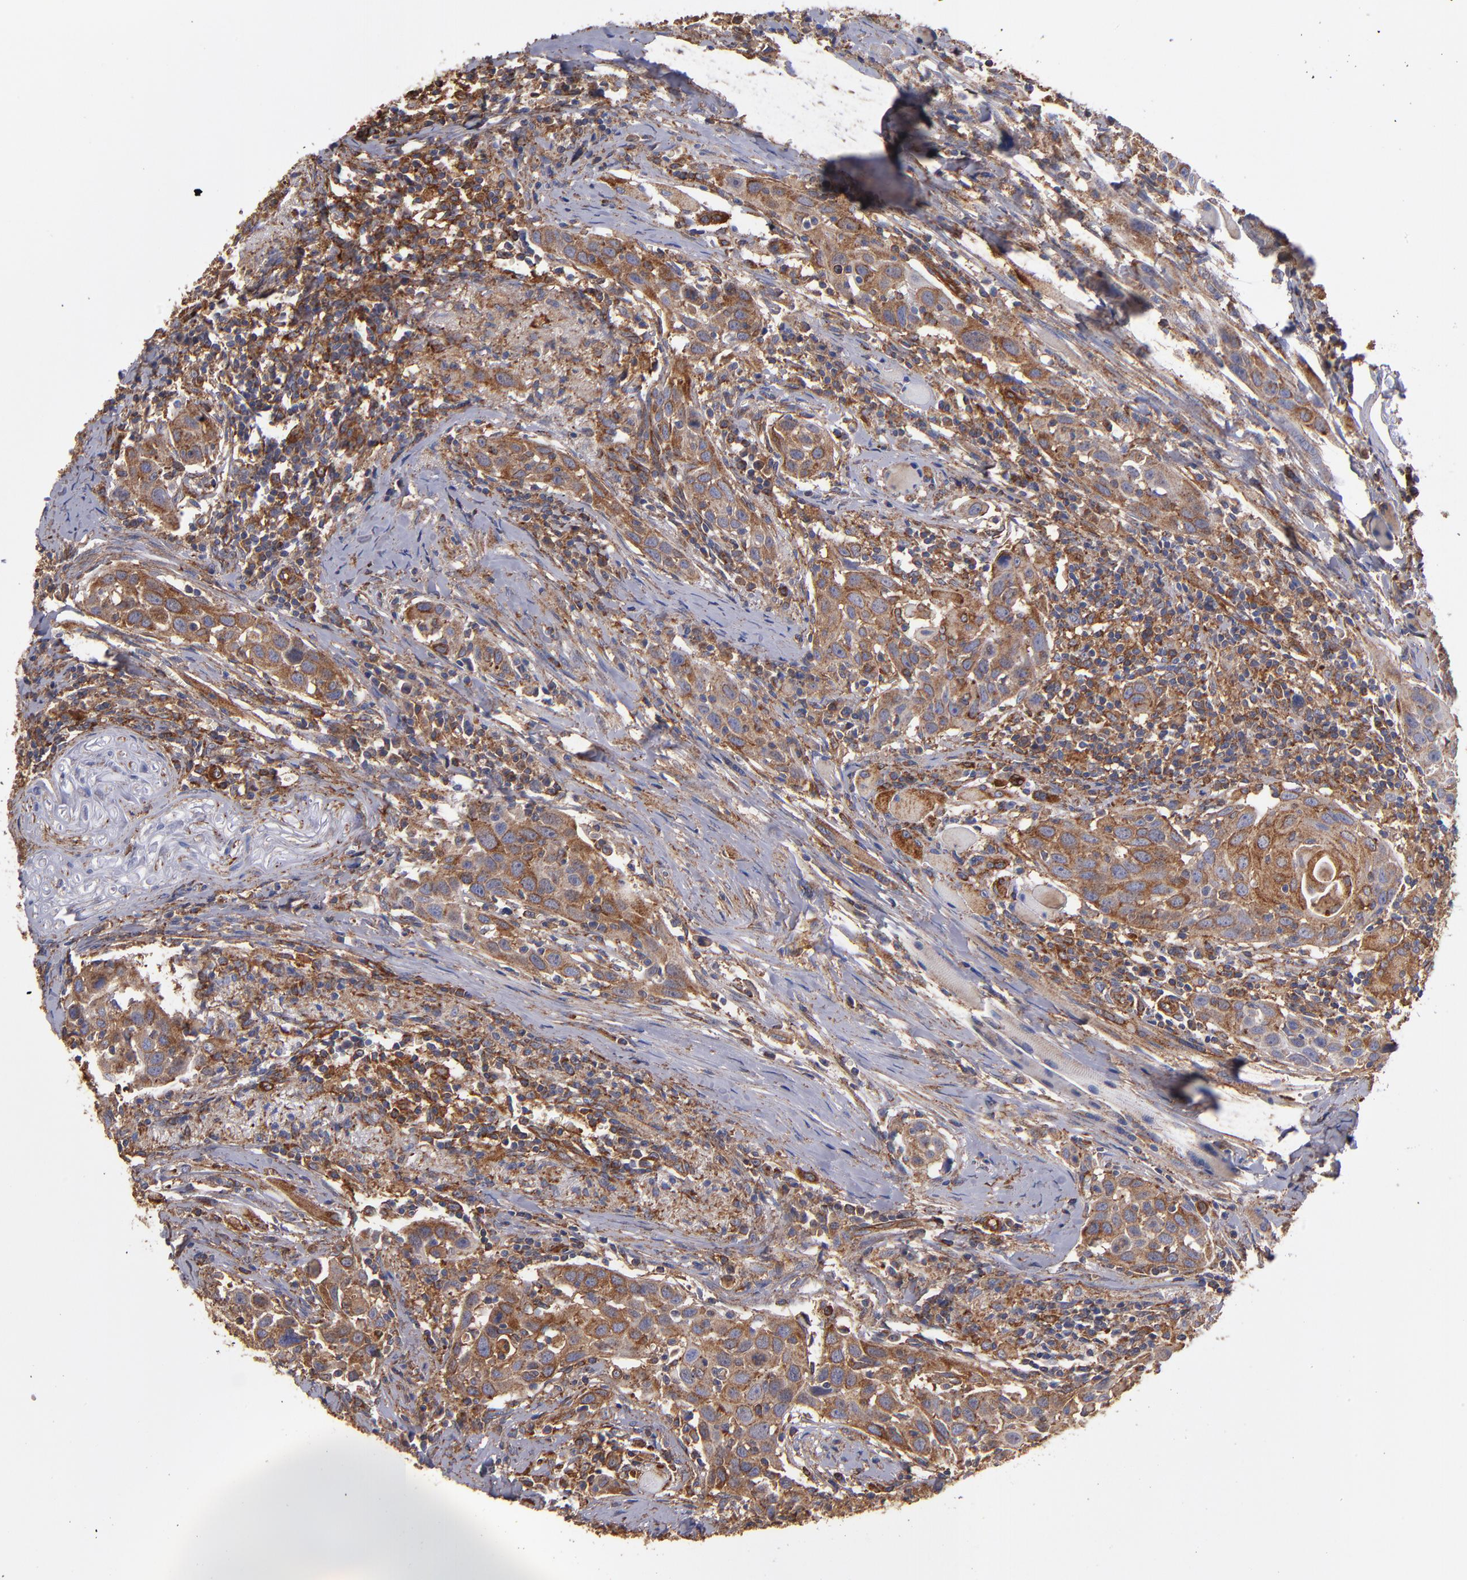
{"staining": {"intensity": "moderate", "quantity": ">75%", "location": "cytoplasmic/membranous"}, "tissue": "head and neck cancer", "cell_type": "Tumor cells", "image_type": "cancer", "snomed": [{"axis": "morphology", "description": "Squamous cell carcinoma, NOS"}, {"axis": "topography", "description": "Oral tissue"}, {"axis": "topography", "description": "Head-Neck"}], "caption": "Protein staining by IHC demonstrates moderate cytoplasmic/membranous staining in approximately >75% of tumor cells in head and neck cancer (squamous cell carcinoma). The staining was performed using DAB, with brown indicating positive protein expression. Nuclei are stained blue with hematoxylin.", "gene": "MVP", "patient": {"sex": "female", "age": 50}}